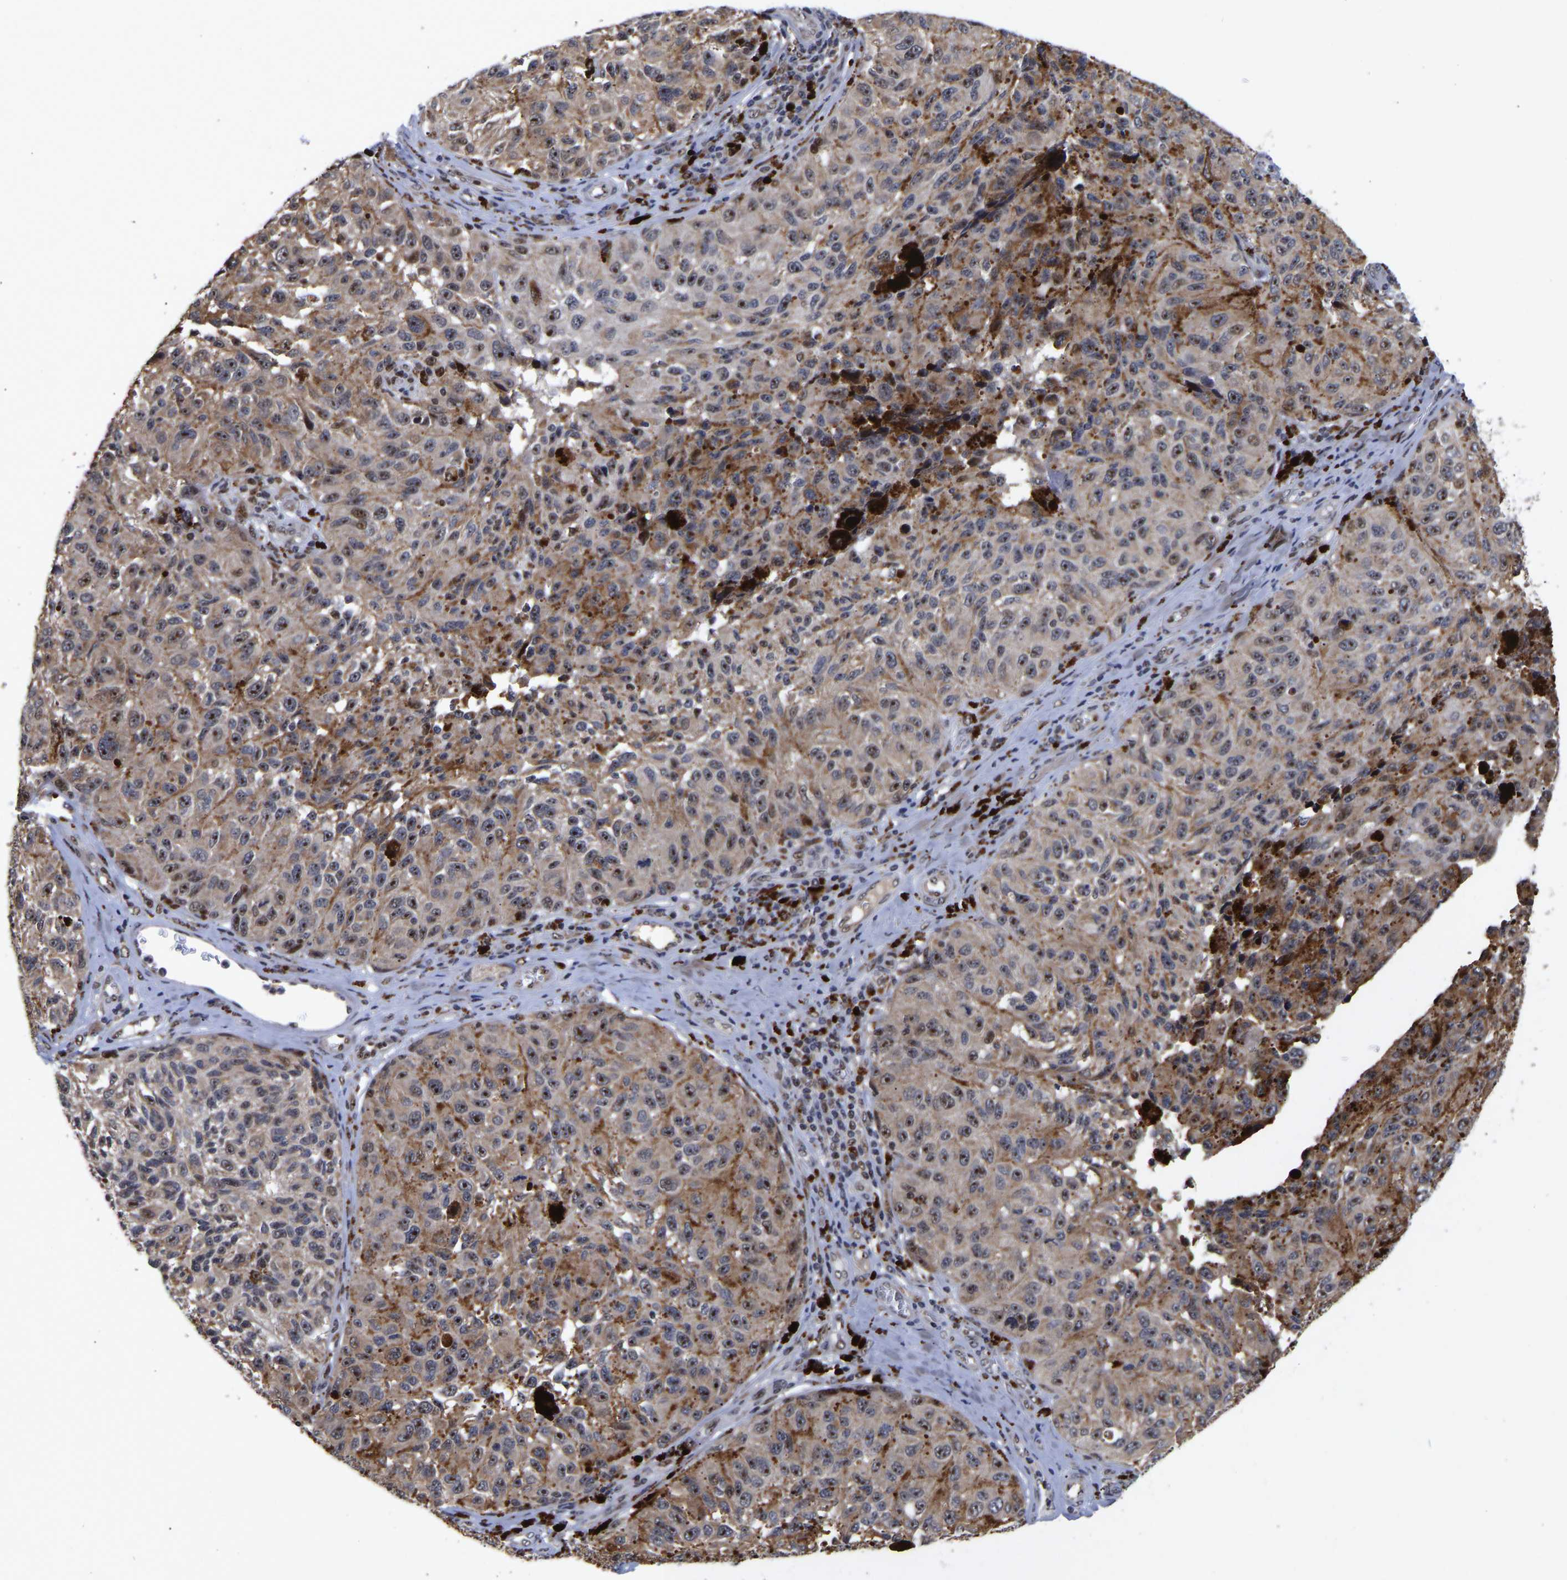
{"staining": {"intensity": "strong", "quantity": "25%-75%", "location": "cytoplasmic/membranous,nuclear"}, "tissue": "melanoma", "cell_type": "Tumor cells", "image_type": "cancer", "snomed": [{"axis": "morphology", "description": "Malignant melanoma, NOS"}, {"axis": "topography", "description": "Skin"}], "caption": "Malignant melanoma tissue demonstrates strong cytoplasmic/membranous and nuclear staining in approximately 25%-75% of tumor cells", "gene": "JUNB", "patient": {"sex": "female", "age": 73}}